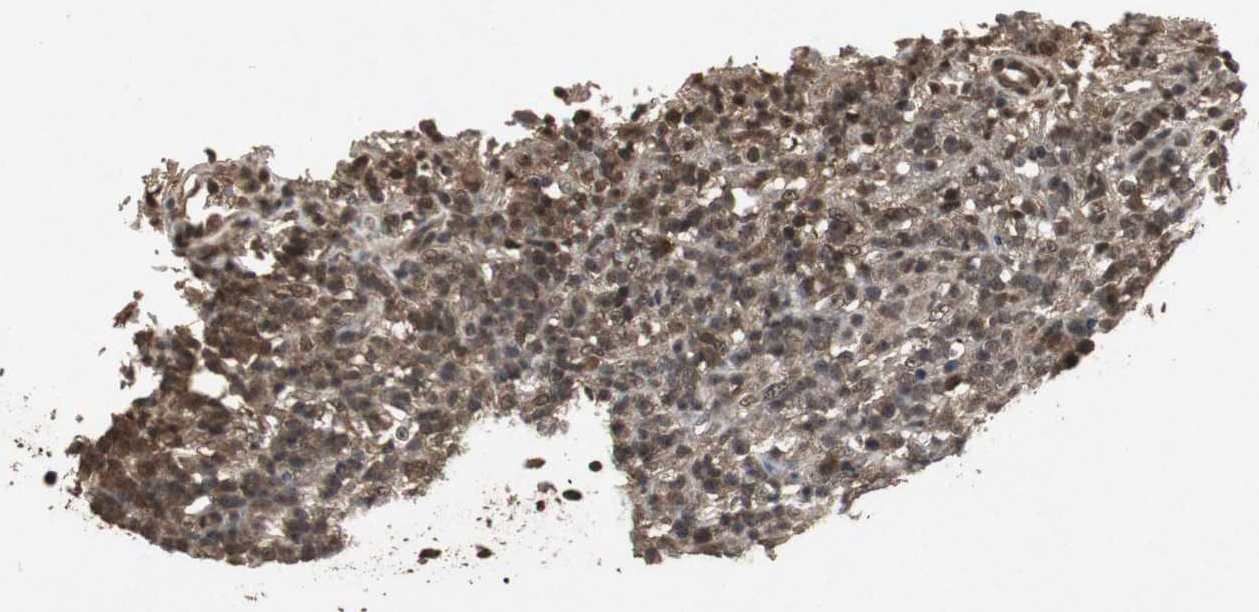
{"staining": {"intensity": "moderate", "quantity": ">75%", "location": "cytoplasmic/membranous,nuclear"}, "tissue": "lymphoma", "cell_type": "Tumor cells", "image_type": "cancer", "snomed": [{"axis": "morphology", "description": "Malignant lymphoma, non-Hodgkin's type, High grade"}, {"axis": "topography", "description": "Lymph node"}], "caption": "Lymphoma tissue displays moderate cytoplasmic/membranous and nuclear positivity in approximately >75% of tumor cells", "gene": "EMX1", "patient": {"sex": "female", "age": 76}}